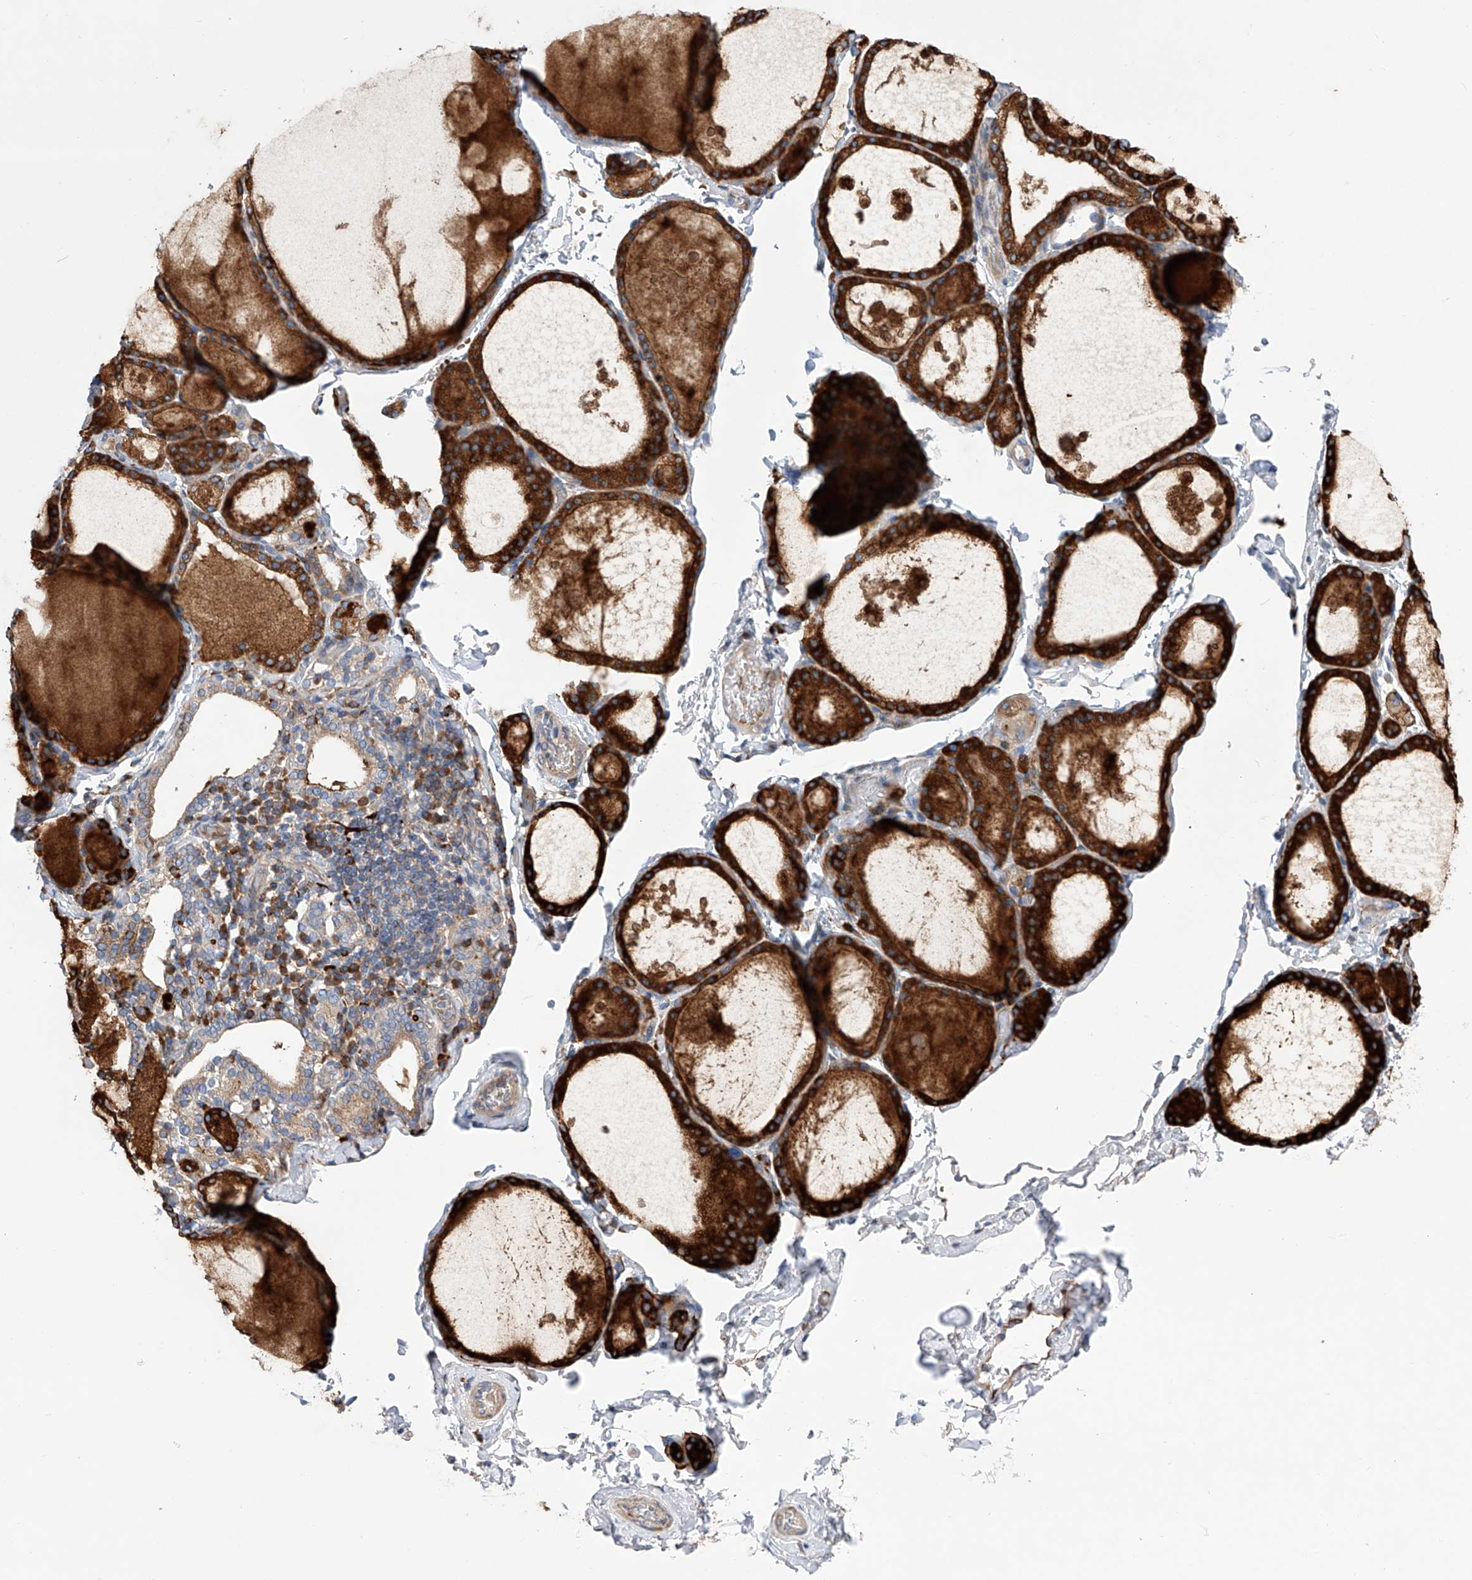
{"staining": {"intensity": "strong", "quantity": ">75%", "location": "cytoplasmic/membranous"}, "tissue": "thyroid gland", "cell_type": "Glandular cells", "image_type": "normal", "snomed": [{"axis": "morphology", "description": "Normal tissue, NOS"}, {"axis": "topography", "description": "Thyroid gland"}], "caption": "DAB (3,3'-diaminobenzidine) immunohistochemical staining of normal human thyroid gland exhibits strong cytoplasmic/membranous protein staining in approximately >75% of glandular cells.", "gene": "NFATC4", "patient": {"sex": "male", "age": 56}}